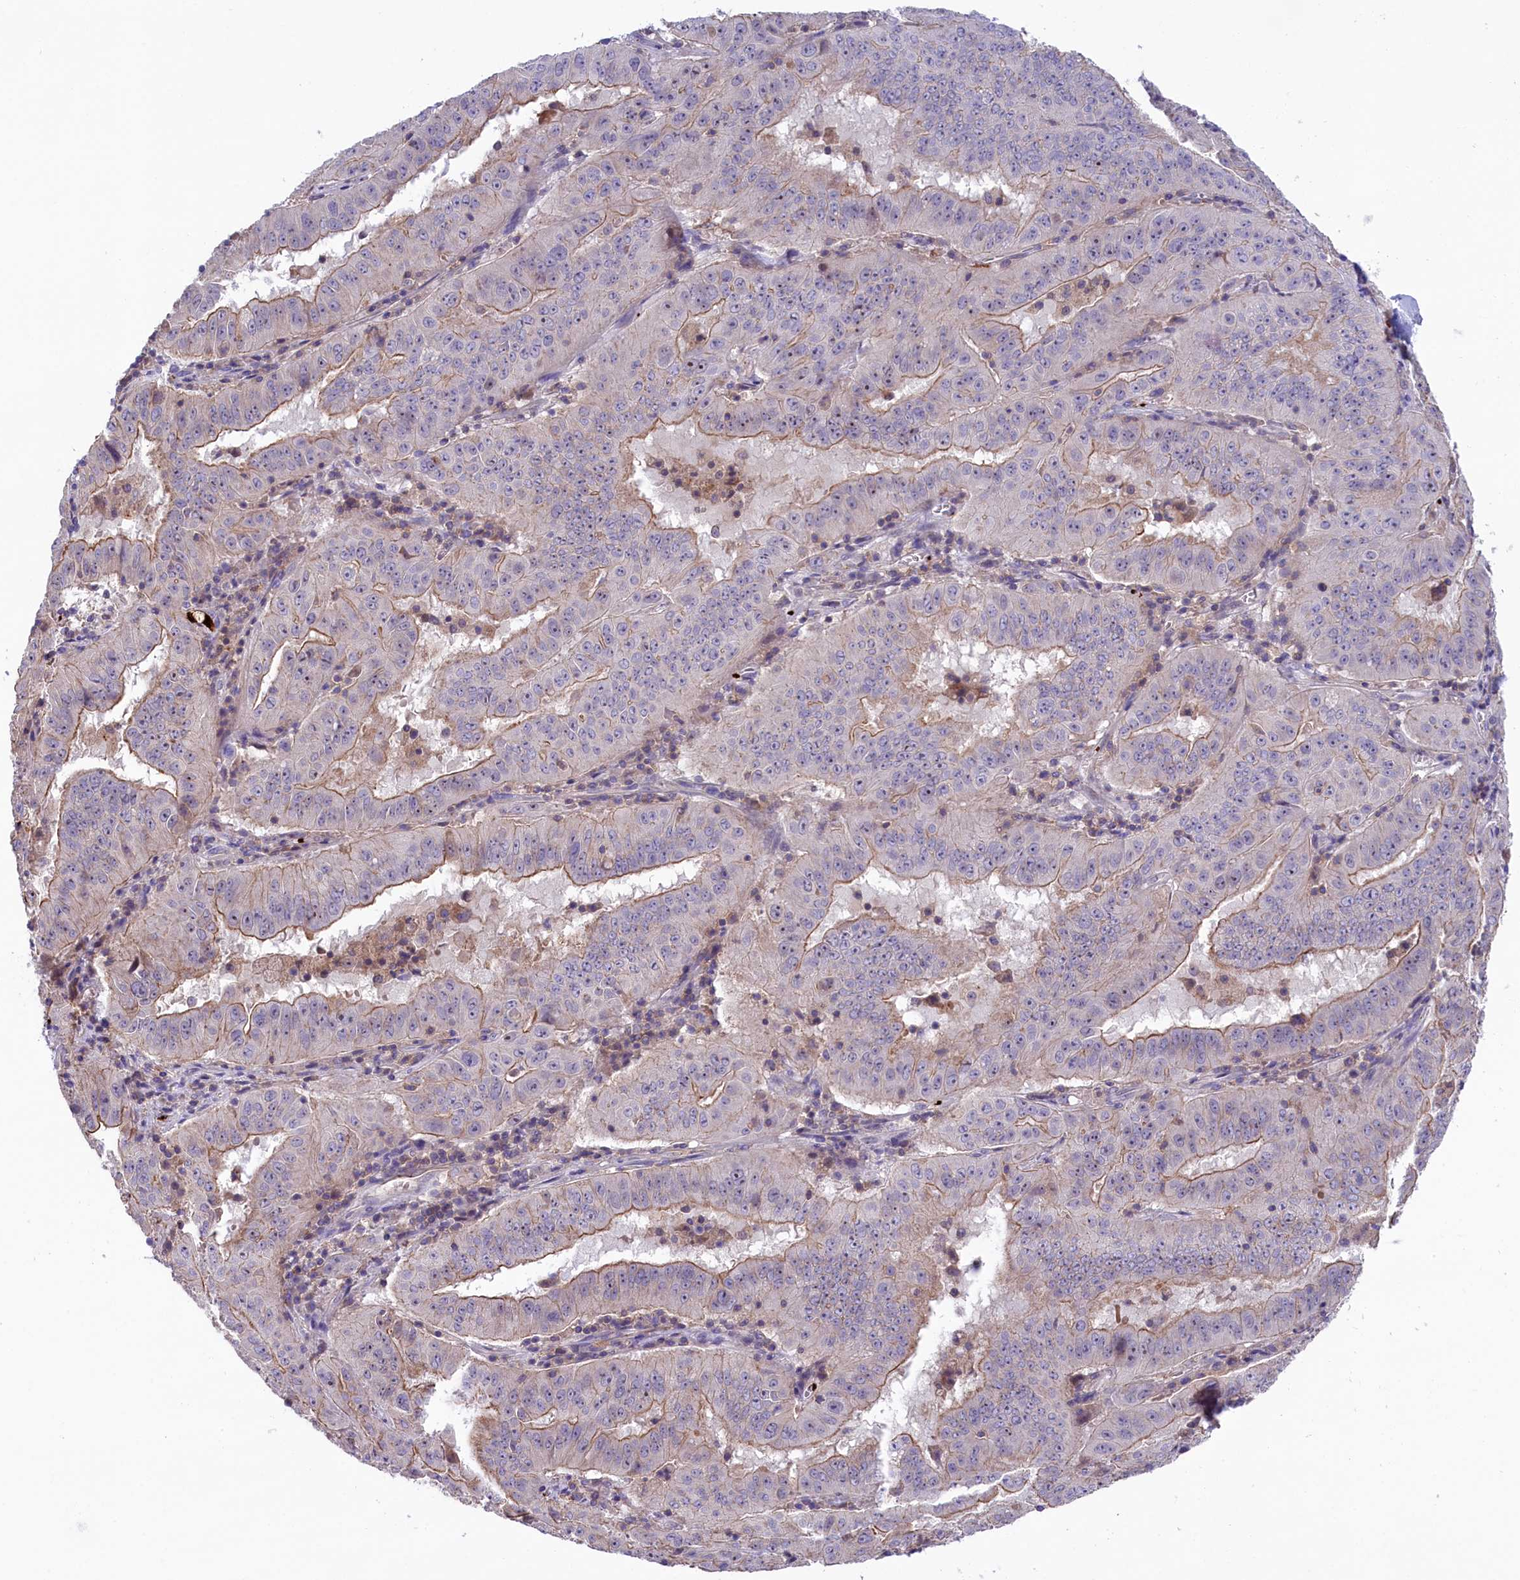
{"staining": {"intensity": "weak", "quantity": "25%-75%", "location": "cytoplasmic/membranous"}, "tissue": "pancreatic cancer", "cell_type": "Tumor cells", "image_type": "cancer", "snomed": [{"axis": "morphology", "description": "Adenocarcinoma, NOS"}, {"axis": "topography", "description": "Pancreas"}], "caption": "Pancreatic cancer (adenocarcinoma) tissue shows weak cytoplasmic/membranous expression in approximately 25%-75% of tumor cells, visualized by immunohistochemistry.", "gene": "HEATR3", "patient": {"sex": "male", "age": 63}}